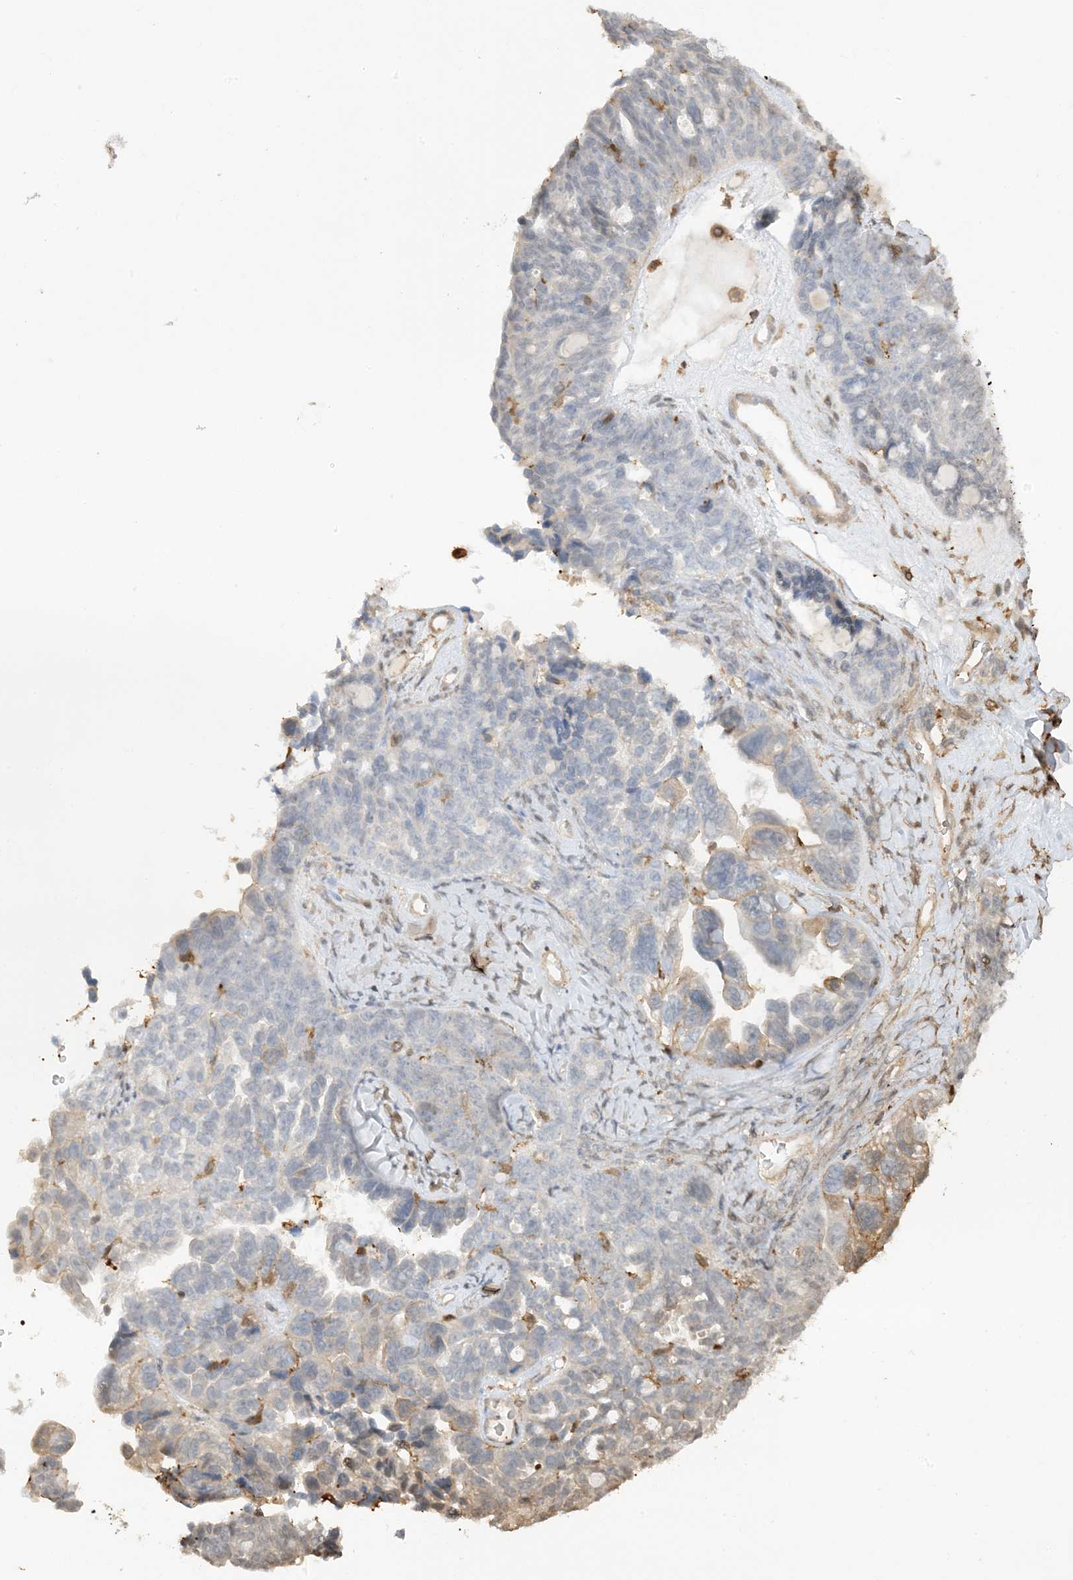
{"staining": {"intensity": "negative", "quantity": "none", "location": "none"}, "tissue": "ovarian cancer", "cell_type": "Tumor cells", "image_type": "cancer", "snomed": [{"axis": "morphology", "description": "Cystadenocarcinoma, serous, NOS"}, {"axis": "topography", "description": "Ovary"}], "caption": "Tumor cells show no significant protein positivity in ovarian serous cystadenocarcinoma.", "gene": "PHACTR2", "patient": {"sex": "female", "age": 79}}